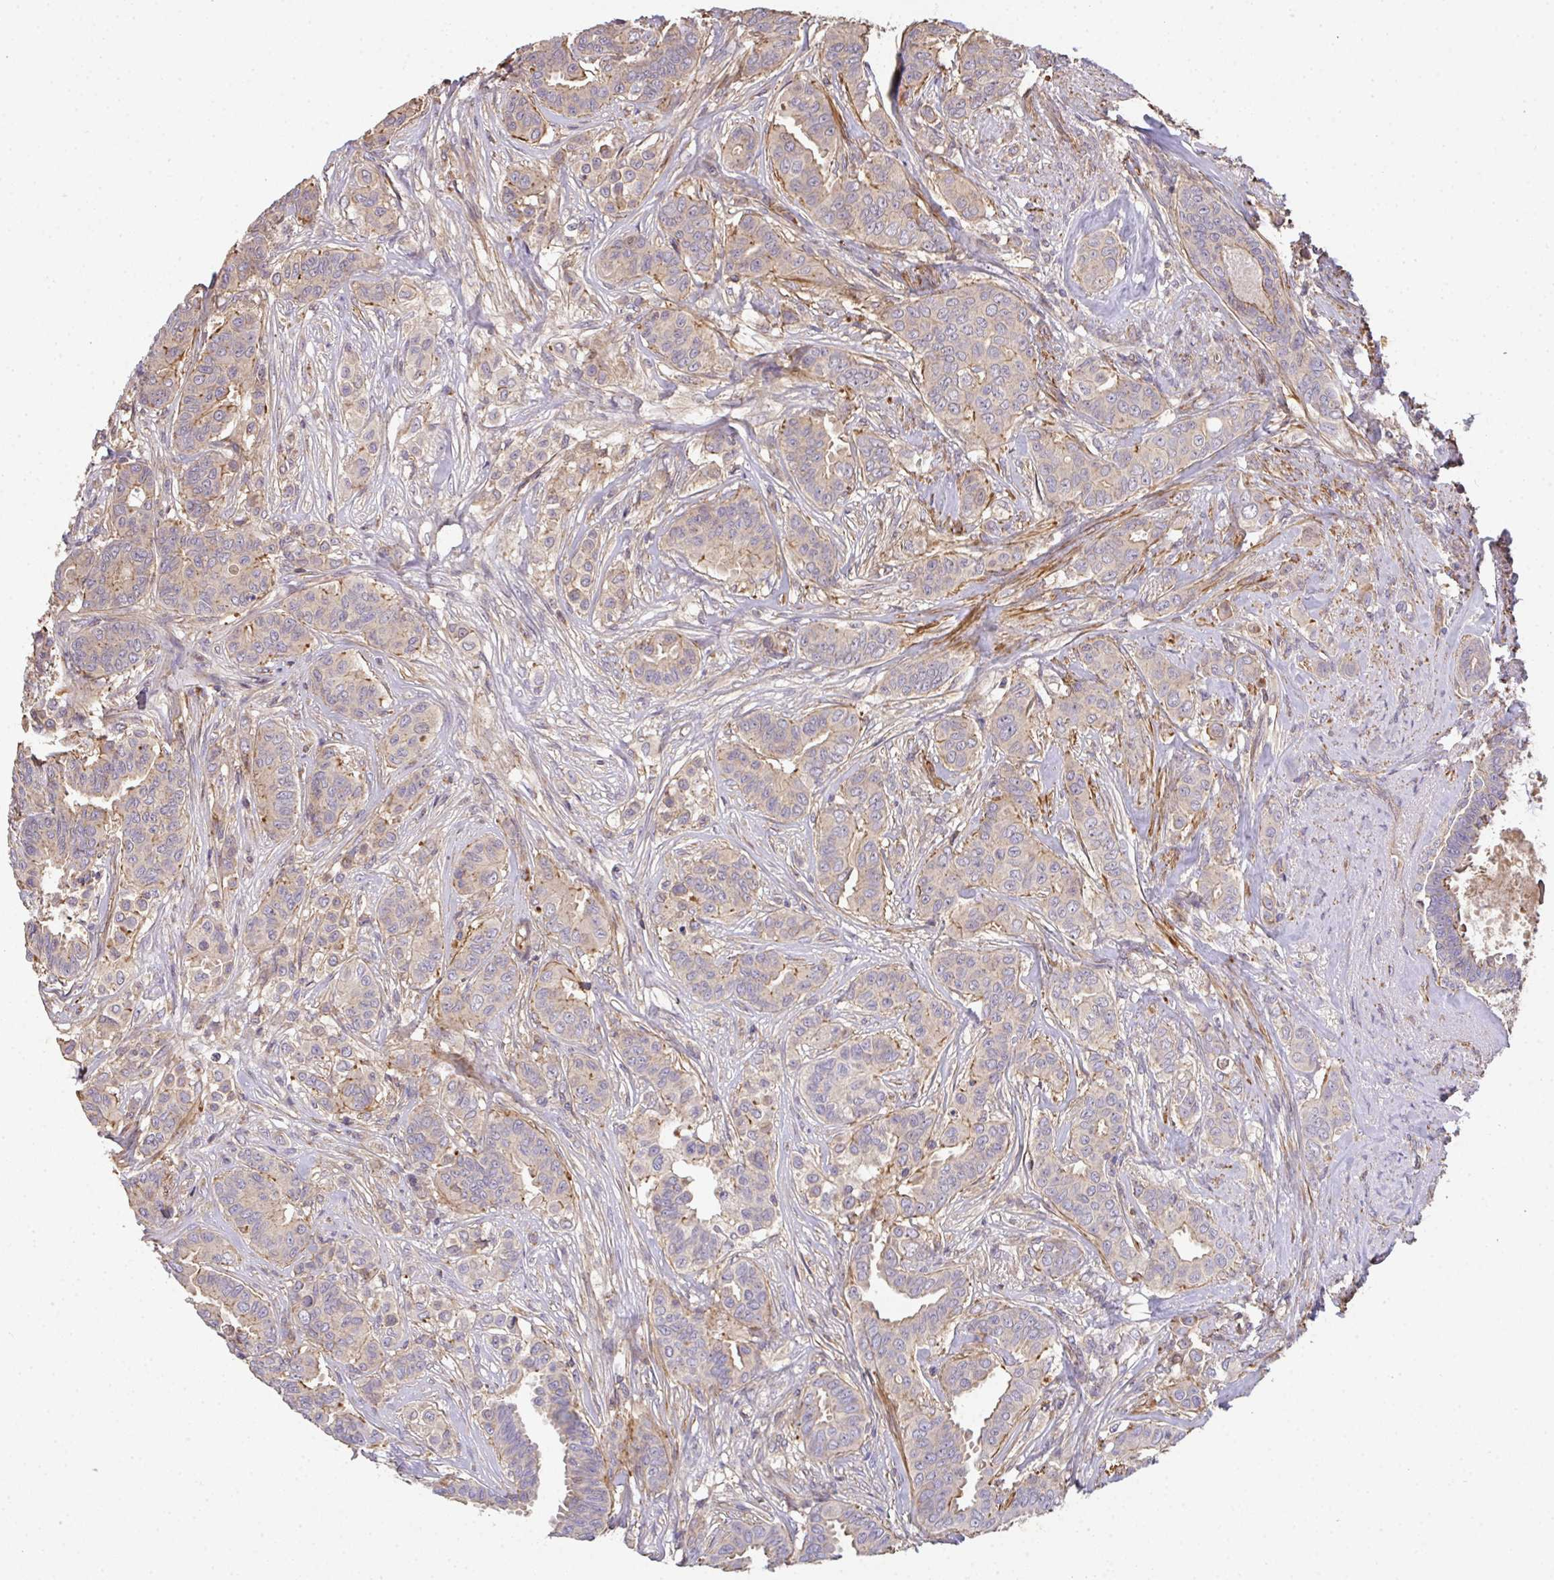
{"staining": {"intensity": "moderate", "quantity": ">75%", "location": "cytoplasmic/membranous"}, "tissue": "breast cancer", "cell_type": "Tumor cells", "image_type": "cancer", "snomed": [{"axis": "morphology", "description": "Duct carcinoma"}, {"axis": "topography", "description": "Breast"}], "caption": "Moderate cytoplasmic/membranous protein expression is identified in about >75% of tumor cells in infiltrating ductal carcinoma (breast).", "gene": "TNMD", "patient": {"sex": "female", "age": 45}}